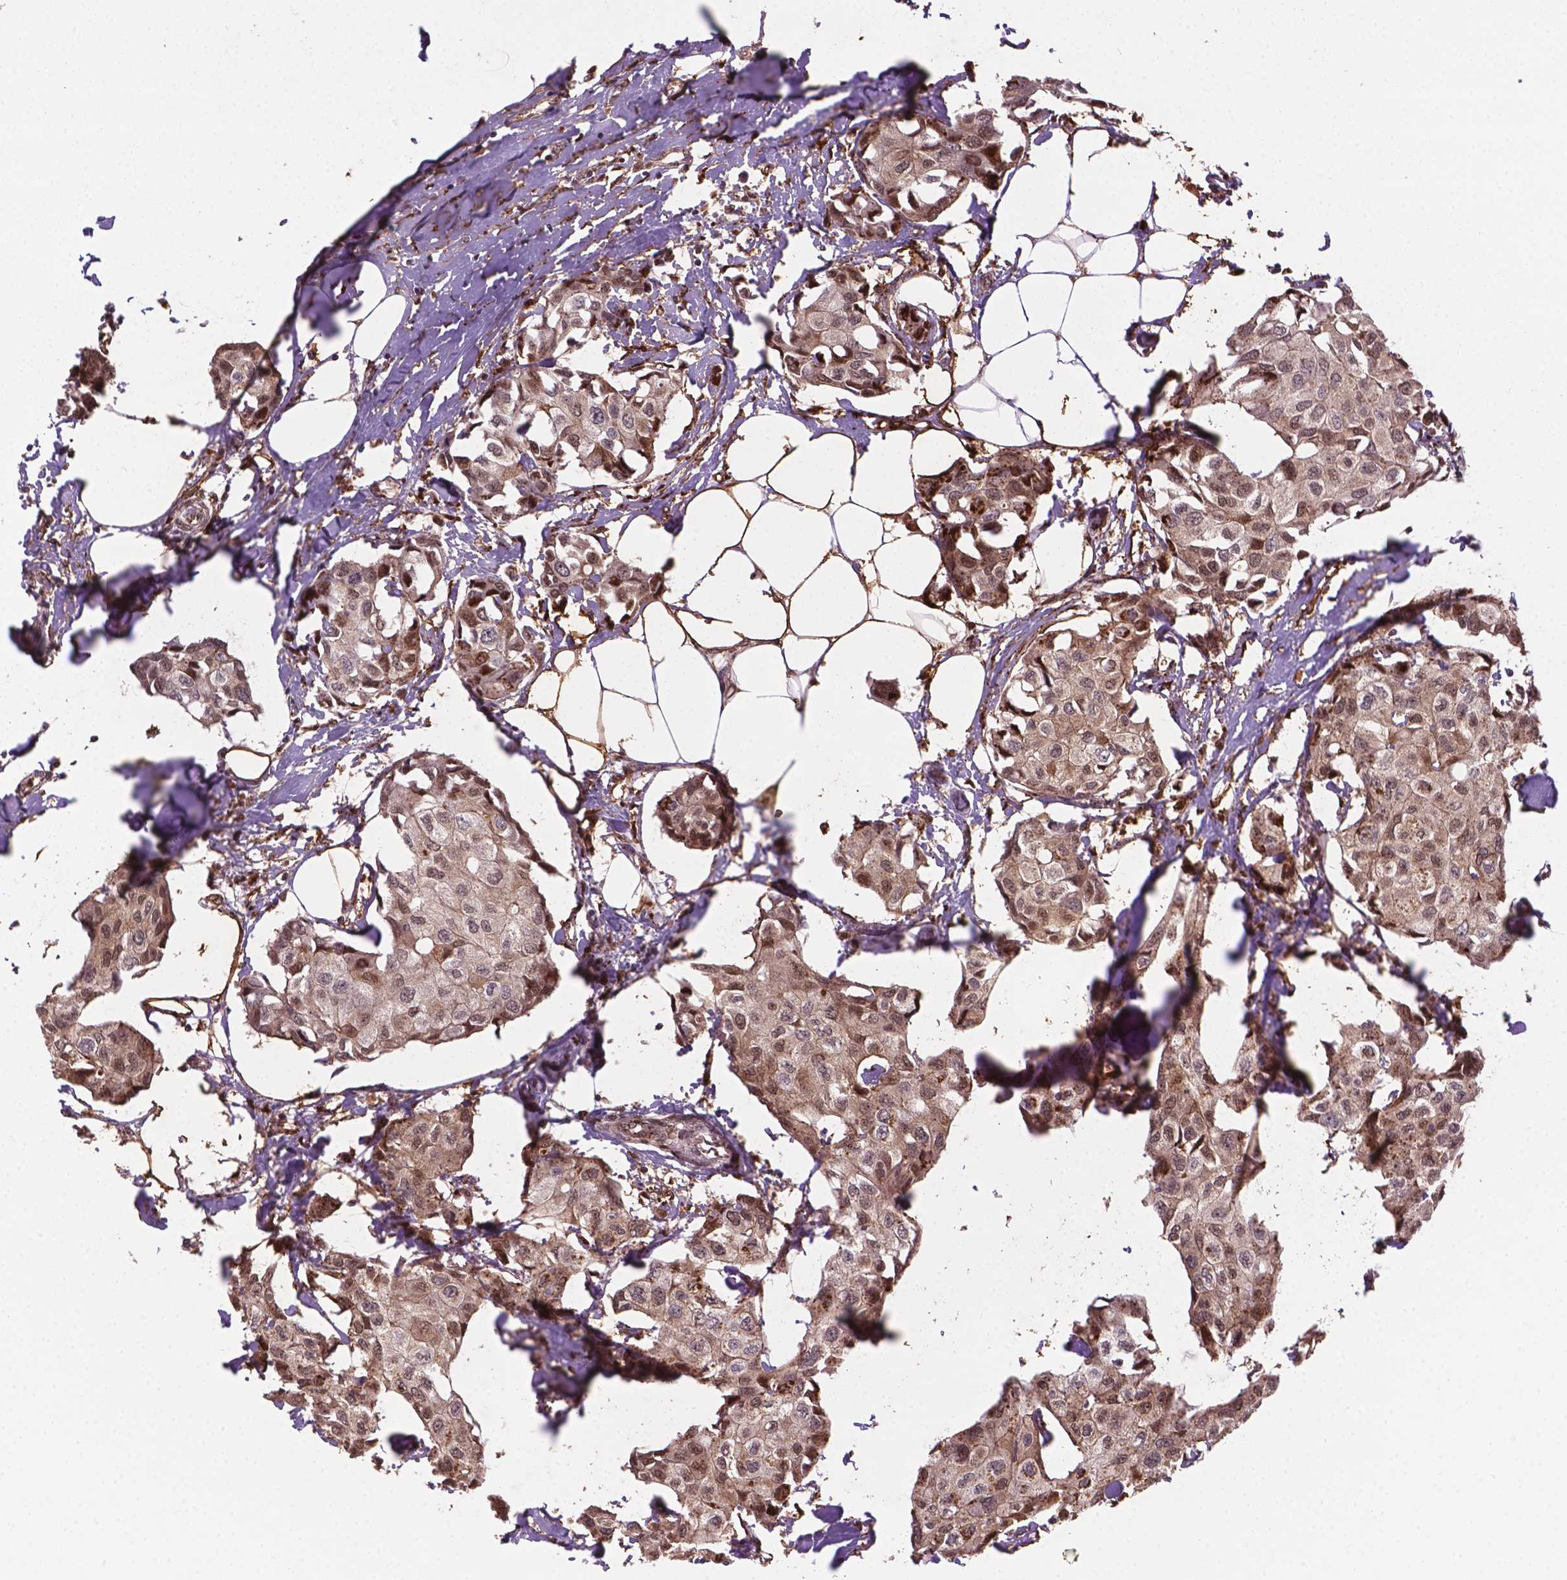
{"staining": {"intensity": "moderate", "quantity": "<25%", "location": "cytoplasmic/membranous,nuclear"}, "tissue": "breast cancer", "cell_type": "Tumor cells", "image_type": "cancer", "snomed": [{"axis": "morphology", "description": "Duct carcinoma"}, {"axis": "topography", "description": "Breast"}], "caption": "Breast infiltrating ductal carcinoma was stained to show a protein in brown. There is low levels of moderate cytoplasmic/membranous and nuclear expression in approximately <25% of tumor cells.", "gene": "PLIN3", "patient": {"sex": "female", "age": 80}}